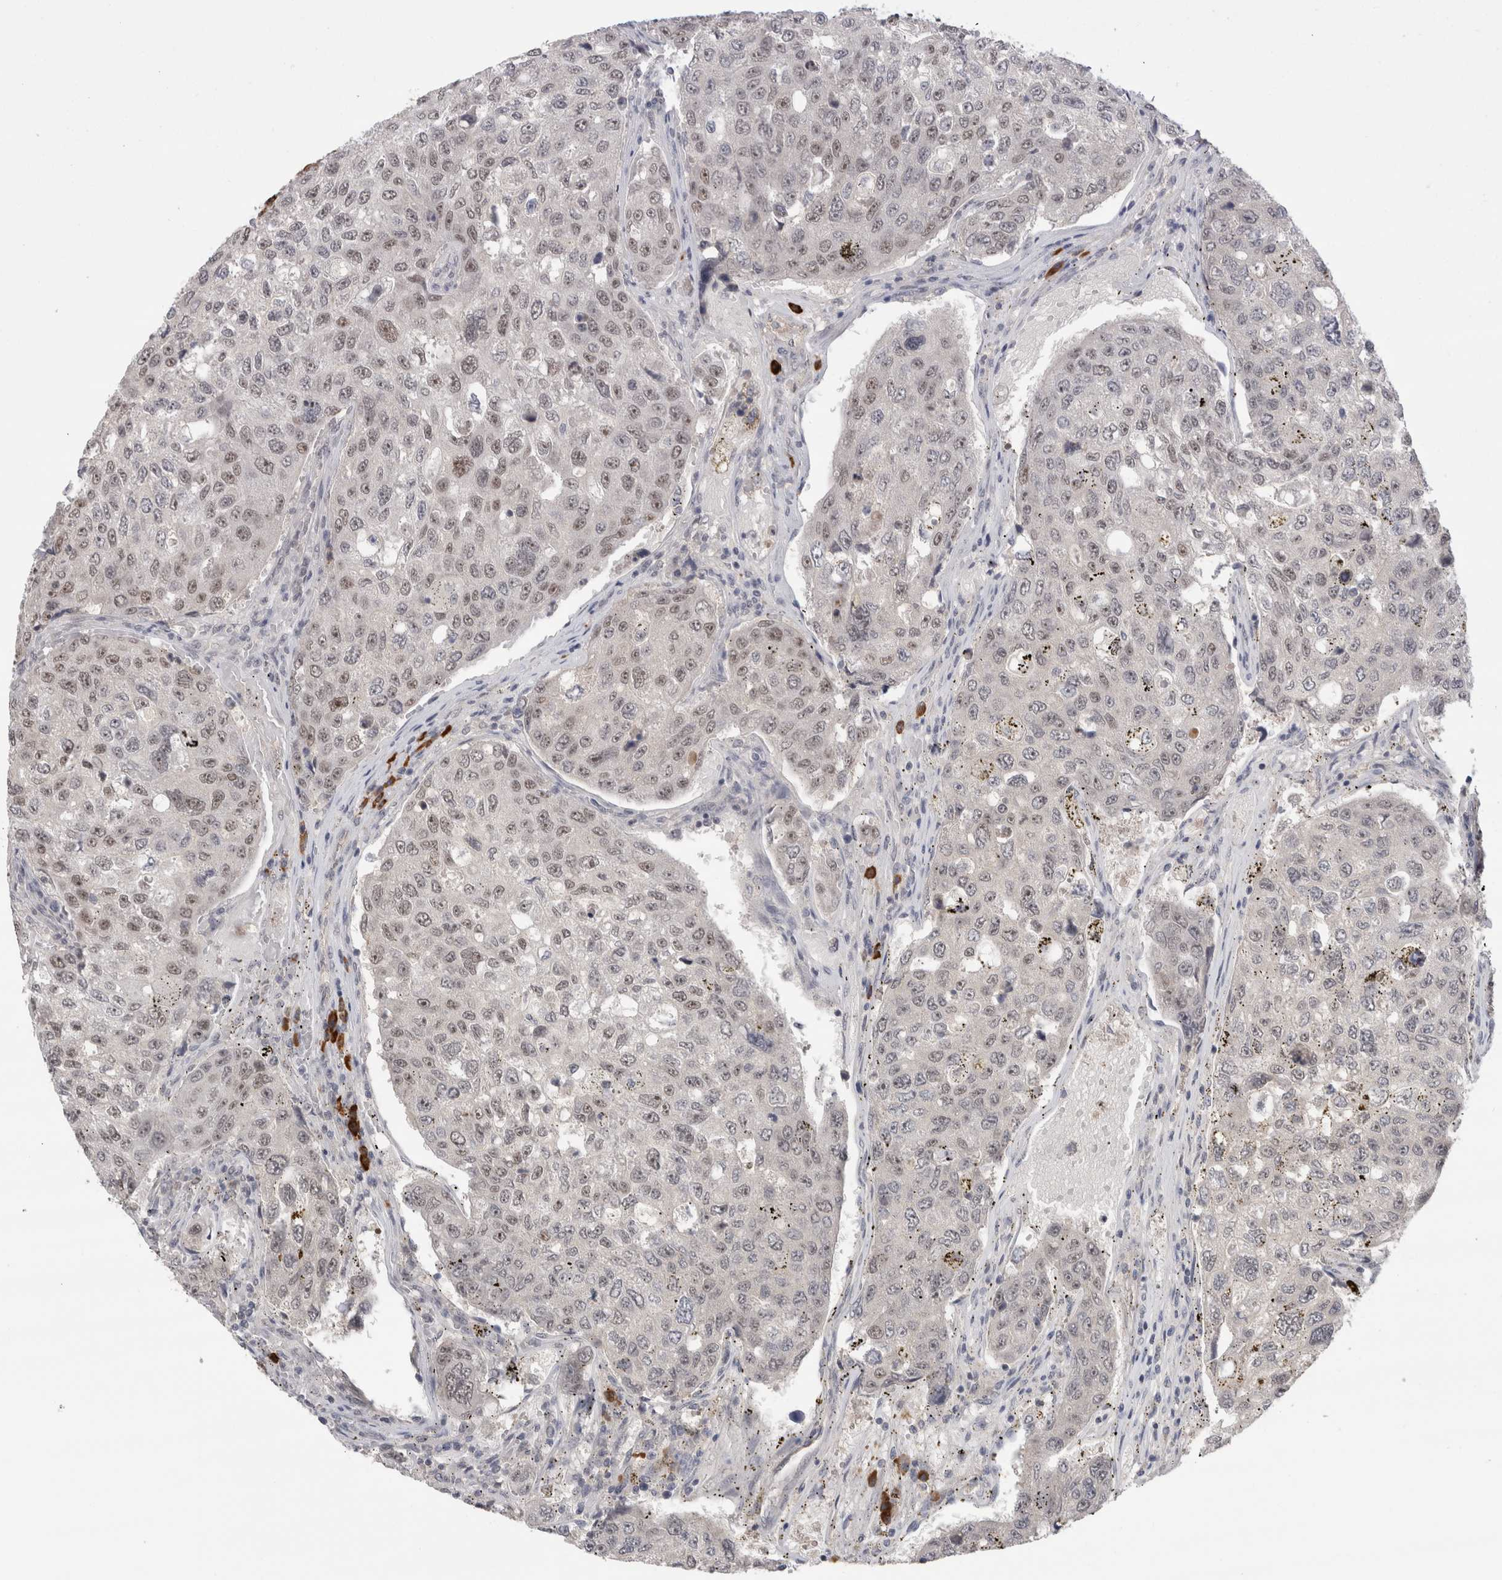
{"staining": {"intensity": "moderate", "quantity": ">75%", "location": "nuclear"}, "tissue": "urothelial cancer", "cell_type": "Tumor cells", "image_type": "cancer", "snomed": [{"axis": "morphology", "description": "Urothelial carcinoma, High grade"}, {"axis": "topography", "description": "Lymph node"}, {"axis": "topography", "description": "Urinary bladder"}], "caption": "An image of human urothelial cancer stained for a protein exhibits moderate nuclear brown staining in tumor cells.", "gene": "ZNF24", "patient": {"sex": "male", "age": 51}}